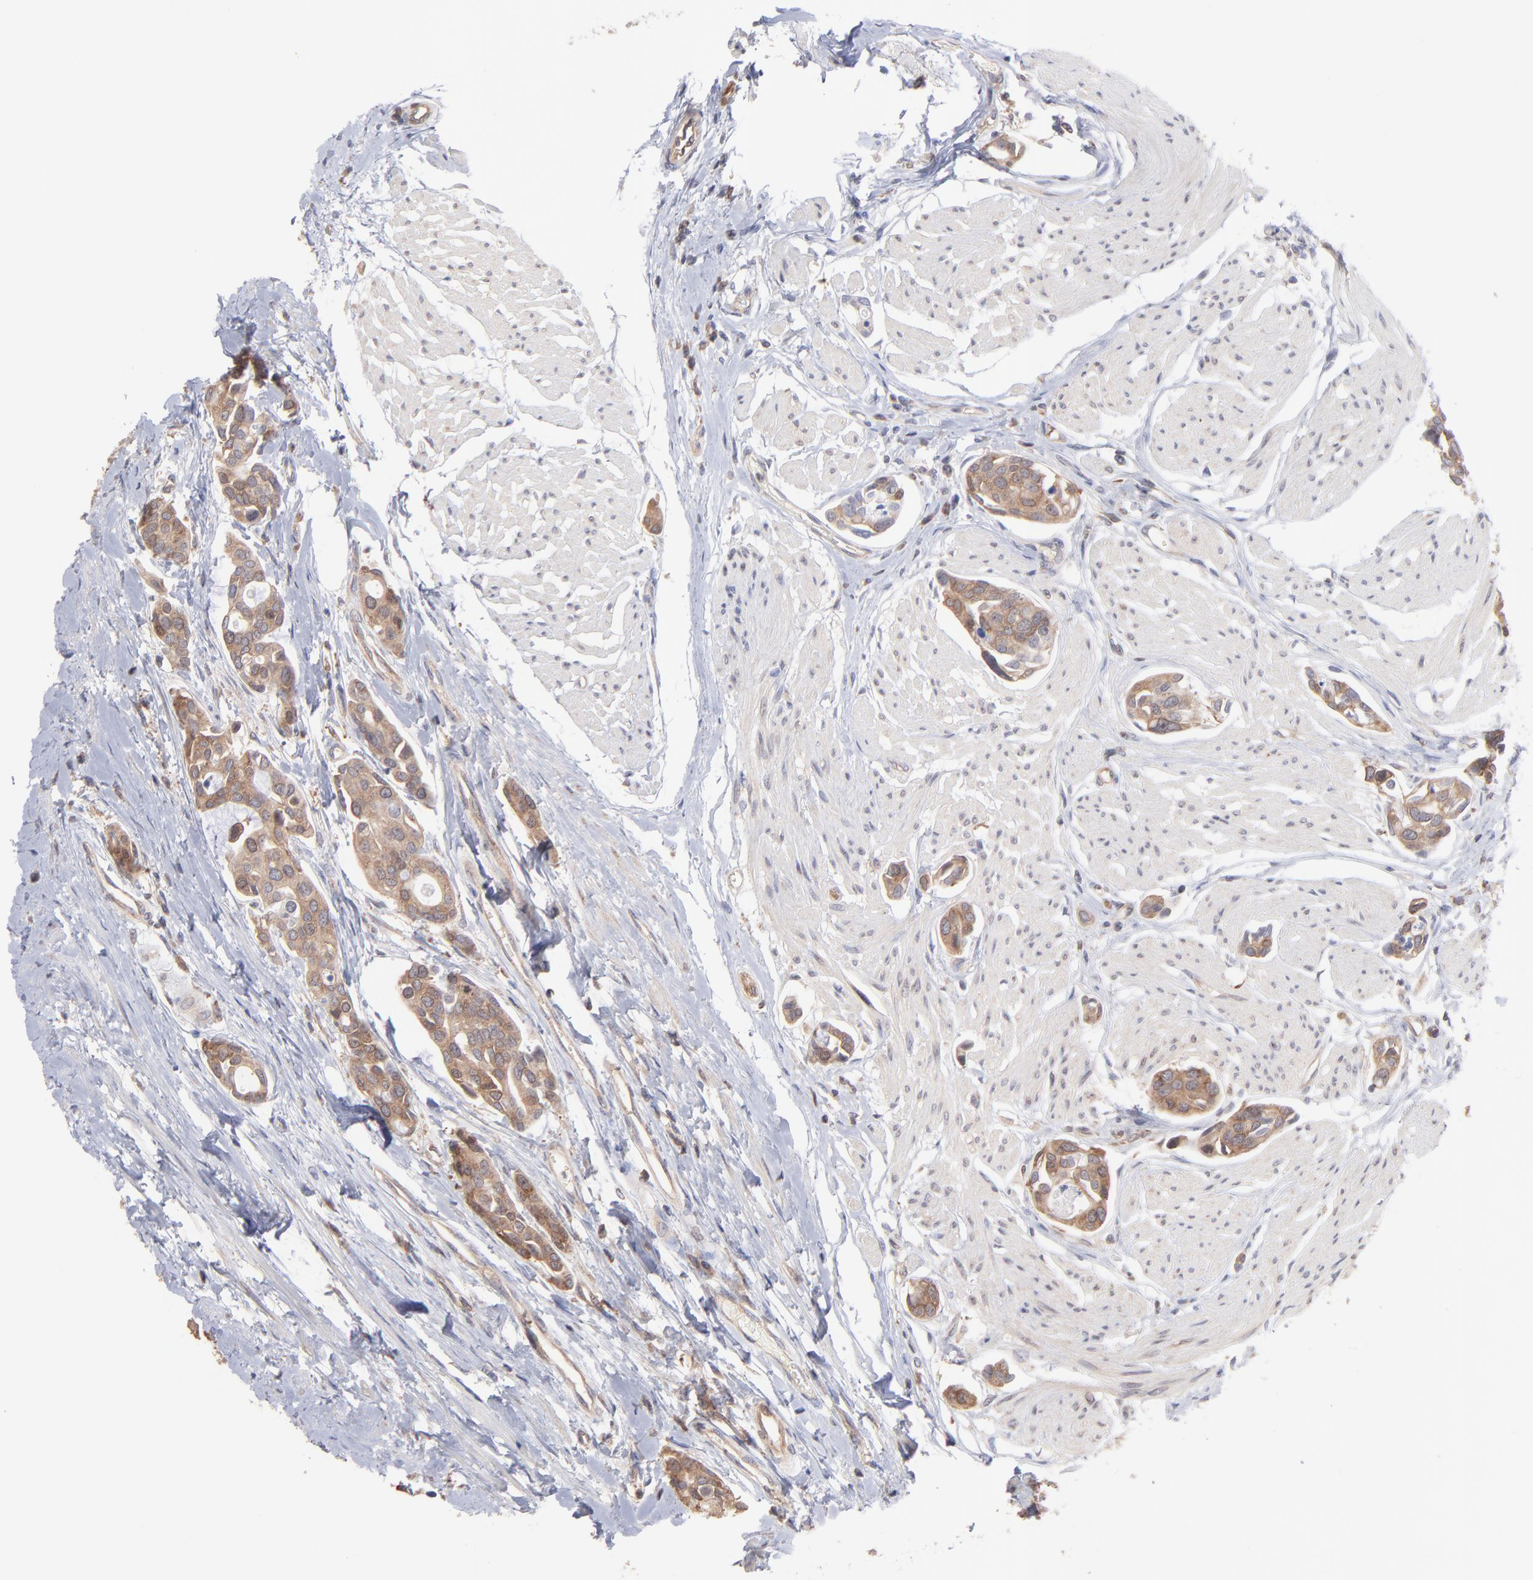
{"staining": {"intensity": "moderate", "quantity": ">75%", "location": "cytoplasmic/membranous"}, "tissue": "urothelial cancer", "cell_type": "Tumor cells", "image_type": "cancer", "snomed": [{"axis": "morphology", "description": "Urothelial carcinoma, High grade"}, {"axis": "topography", "description": "Urinary bladder"}], "caption": "Human urothelial cancer stained with a brown dye displays moderate cytoplasmic/membranous positive staining in about >75% of tumor cells.", "gene": "MAPRE1", "patient": {"sex": "male", "age": 78}}